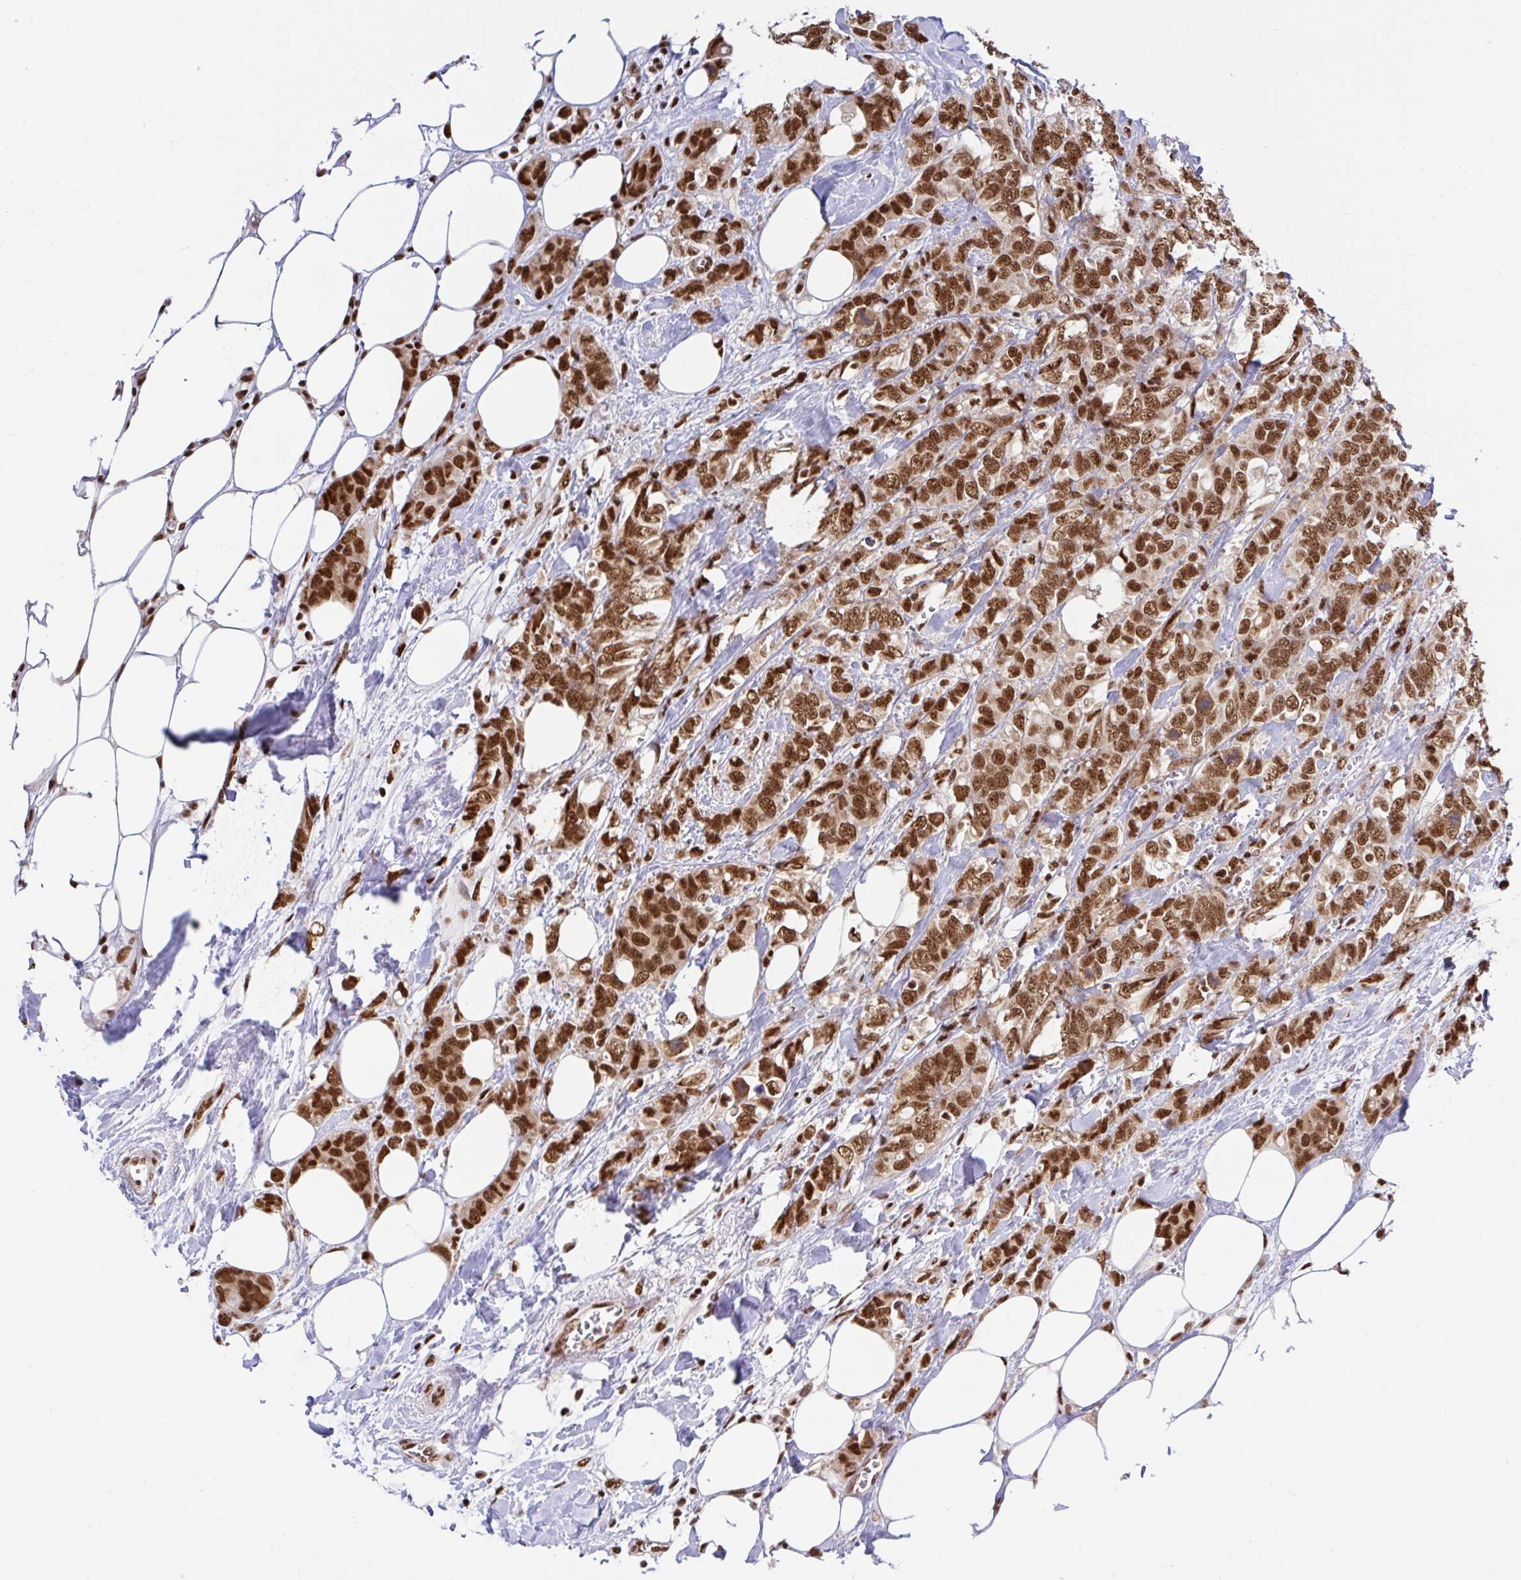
{"staining": {"intensity": "strong", "quantity": ">75%", "location": "nuclear"}, "tissue": "breast cancer", "cell_type": "Tumor cells", "image_type": "cancer", "snomed": [{"axis": "morphology", "description": "Lobular carcinoma"}, {"axis": "topography", "description": "Breast"}], "caption": "IHC staining of breast cancer, which exhibits high levels of strong nuclear expression in about >75% of tumor cells indicating strong nuclear protein expression. The staining was performed using DAB (brown) for protein detection and nuclei were counterstained in hematoxylin (blue).", "gene": "ABCA9", "patient": {"sex": "female", "age": 91}}